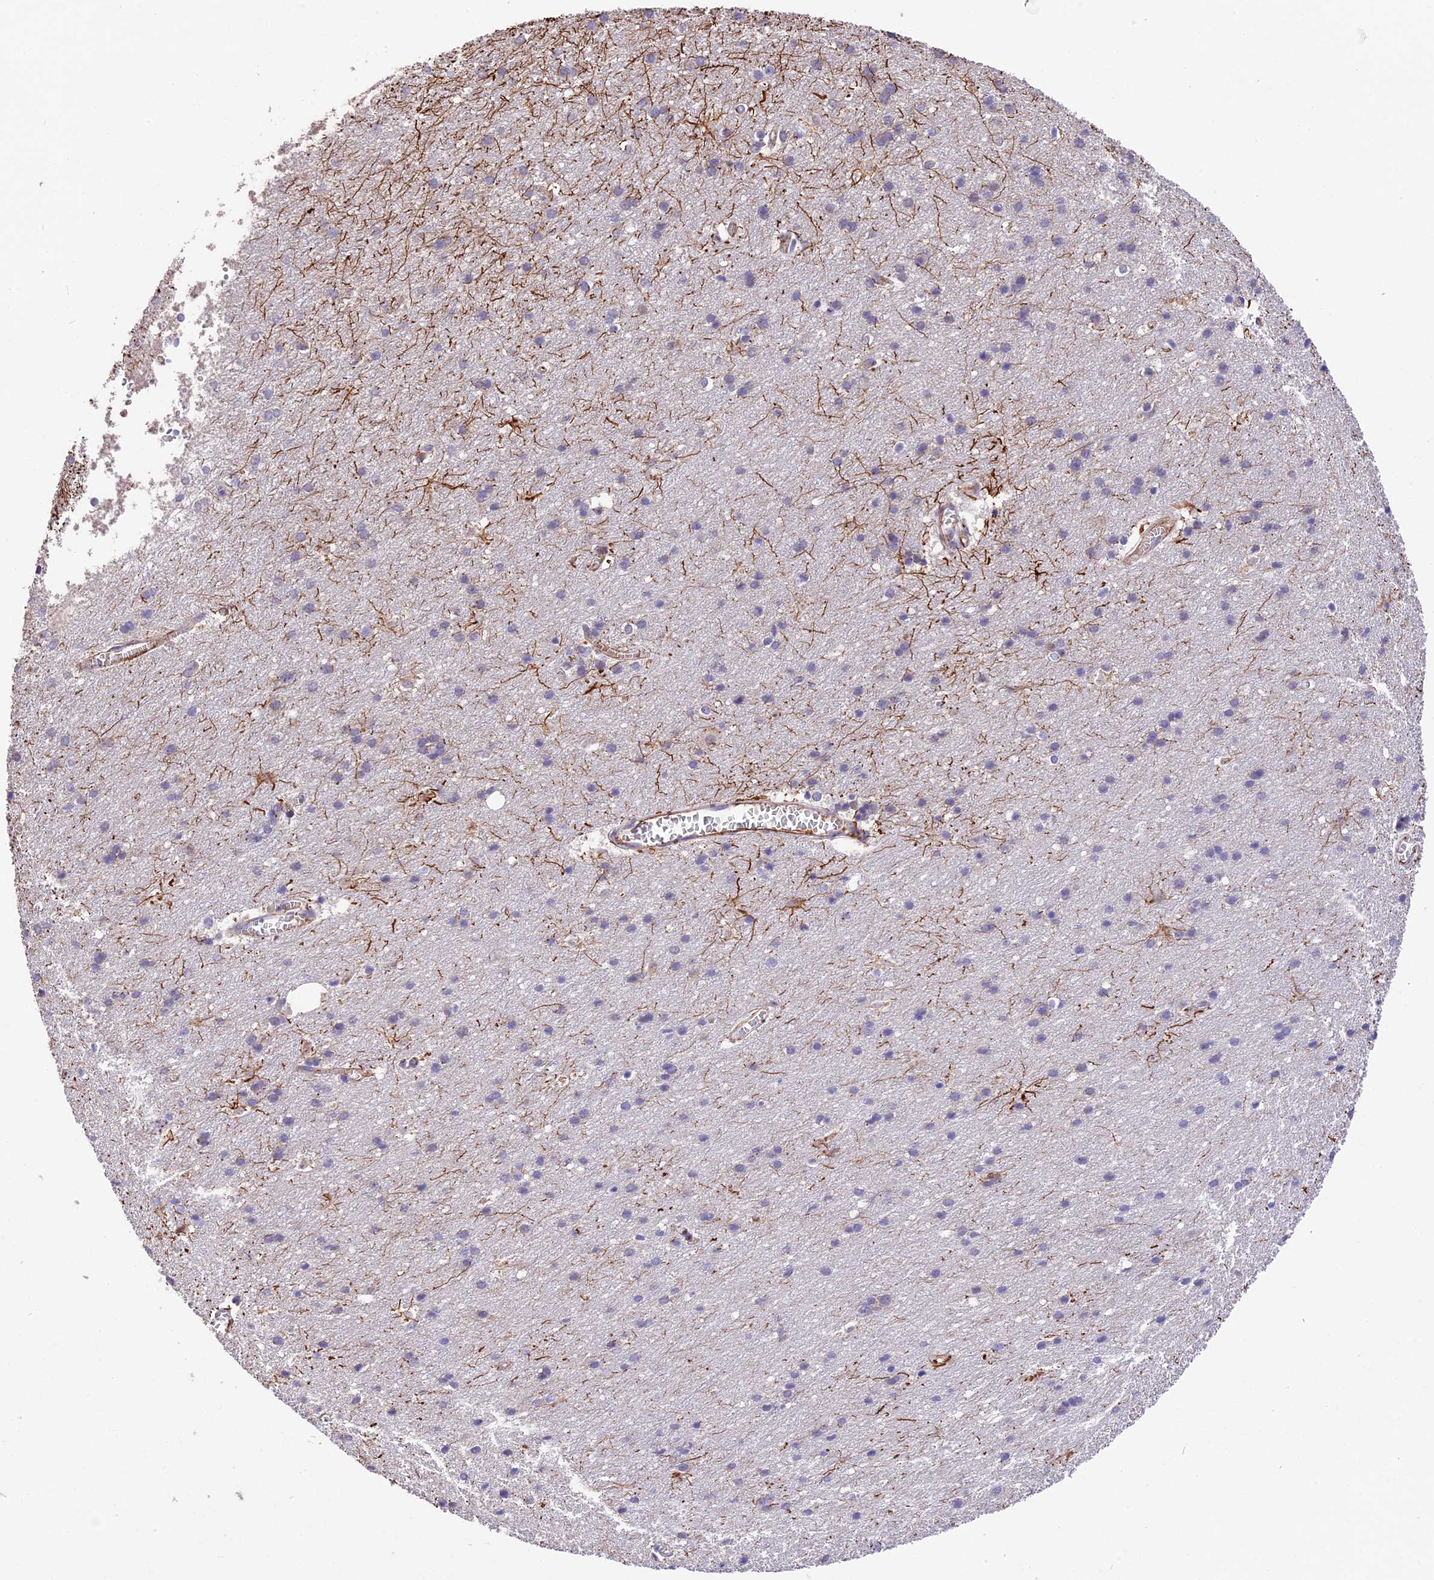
{"staining": {"intensity": "weak", "quantity": "25%-75%", "location": "cytoplasmic/membranous"}, "tissue": "cerebral cortex", "cell_type": "Endothelial cells", "image_type": "normal", "snomed": [{"axis": "morphology", "description": "Normal tissue, NOS"}, {"axis": "topography", "description": "Cerebral cortex"}], "caption": "A brown stain shows weak cytoplasmic/membranous staining of a protein in endothelial cells of benign human cerebral cortex. (Brightfield microscopy of DAB IHC at high magnification).", "gene": "MFSD2A", "patient": {"sex": "male", "age": 54}}